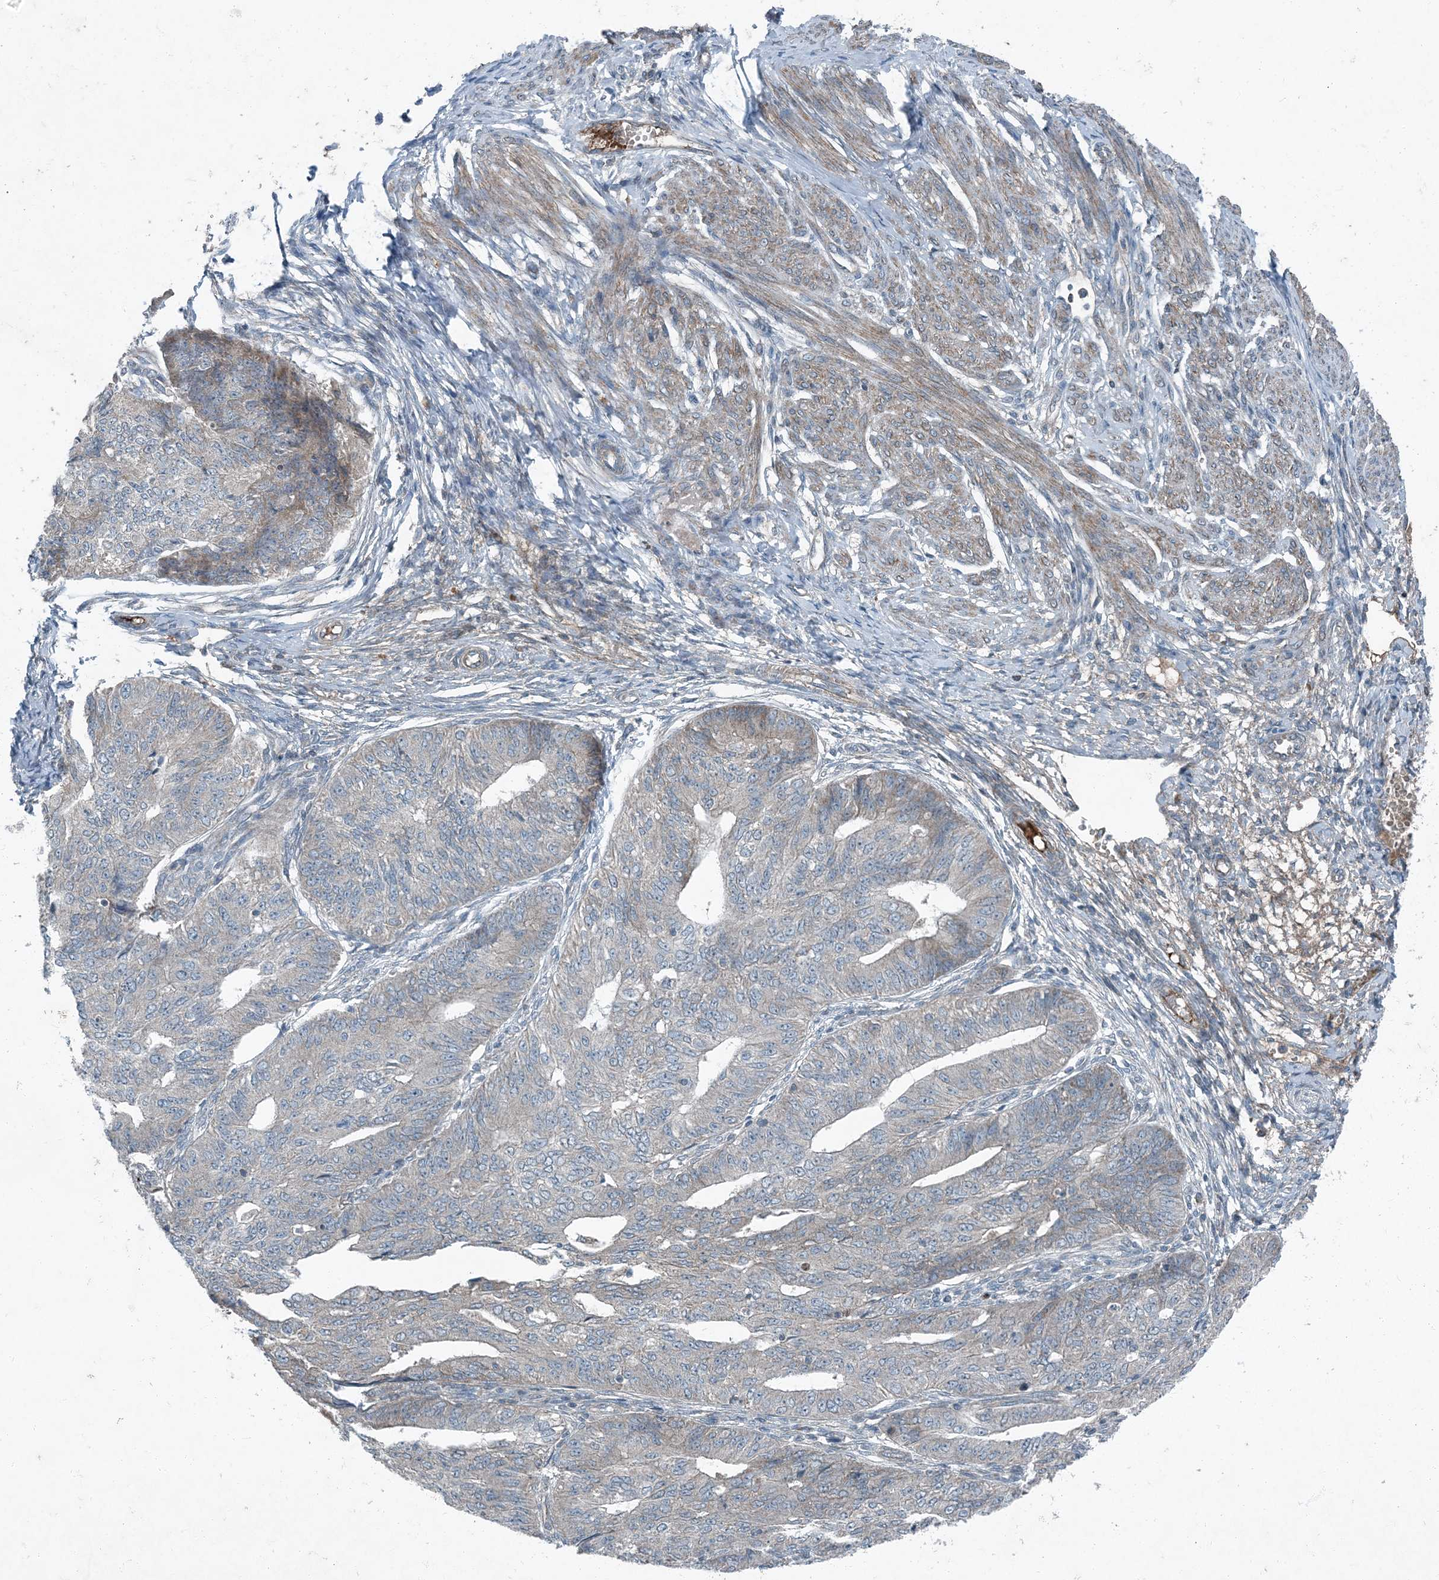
{"staining": {"intensity": "negative", "quantity": "none", "location": "none"}, "tissue": "endometrial cancer", "cell_type": "Tumor cells", "image_type": "cancer", "snomed": [{"axis": "morphology", "description": "Adenocarcinoma, NOS"}, {"axis": "topography", "description": "Endometrium"}], "caption": "Photomicrograph shows no protein staining in tumor cells of endometrial adenocarcinoma tissue. (DAB (3,3'-diaminobenzidine) immunohistochemistry (IHC) with hematoxylin counter stain).", "gene": "APOM", "patient": {"sex": "female", "age": 32}}